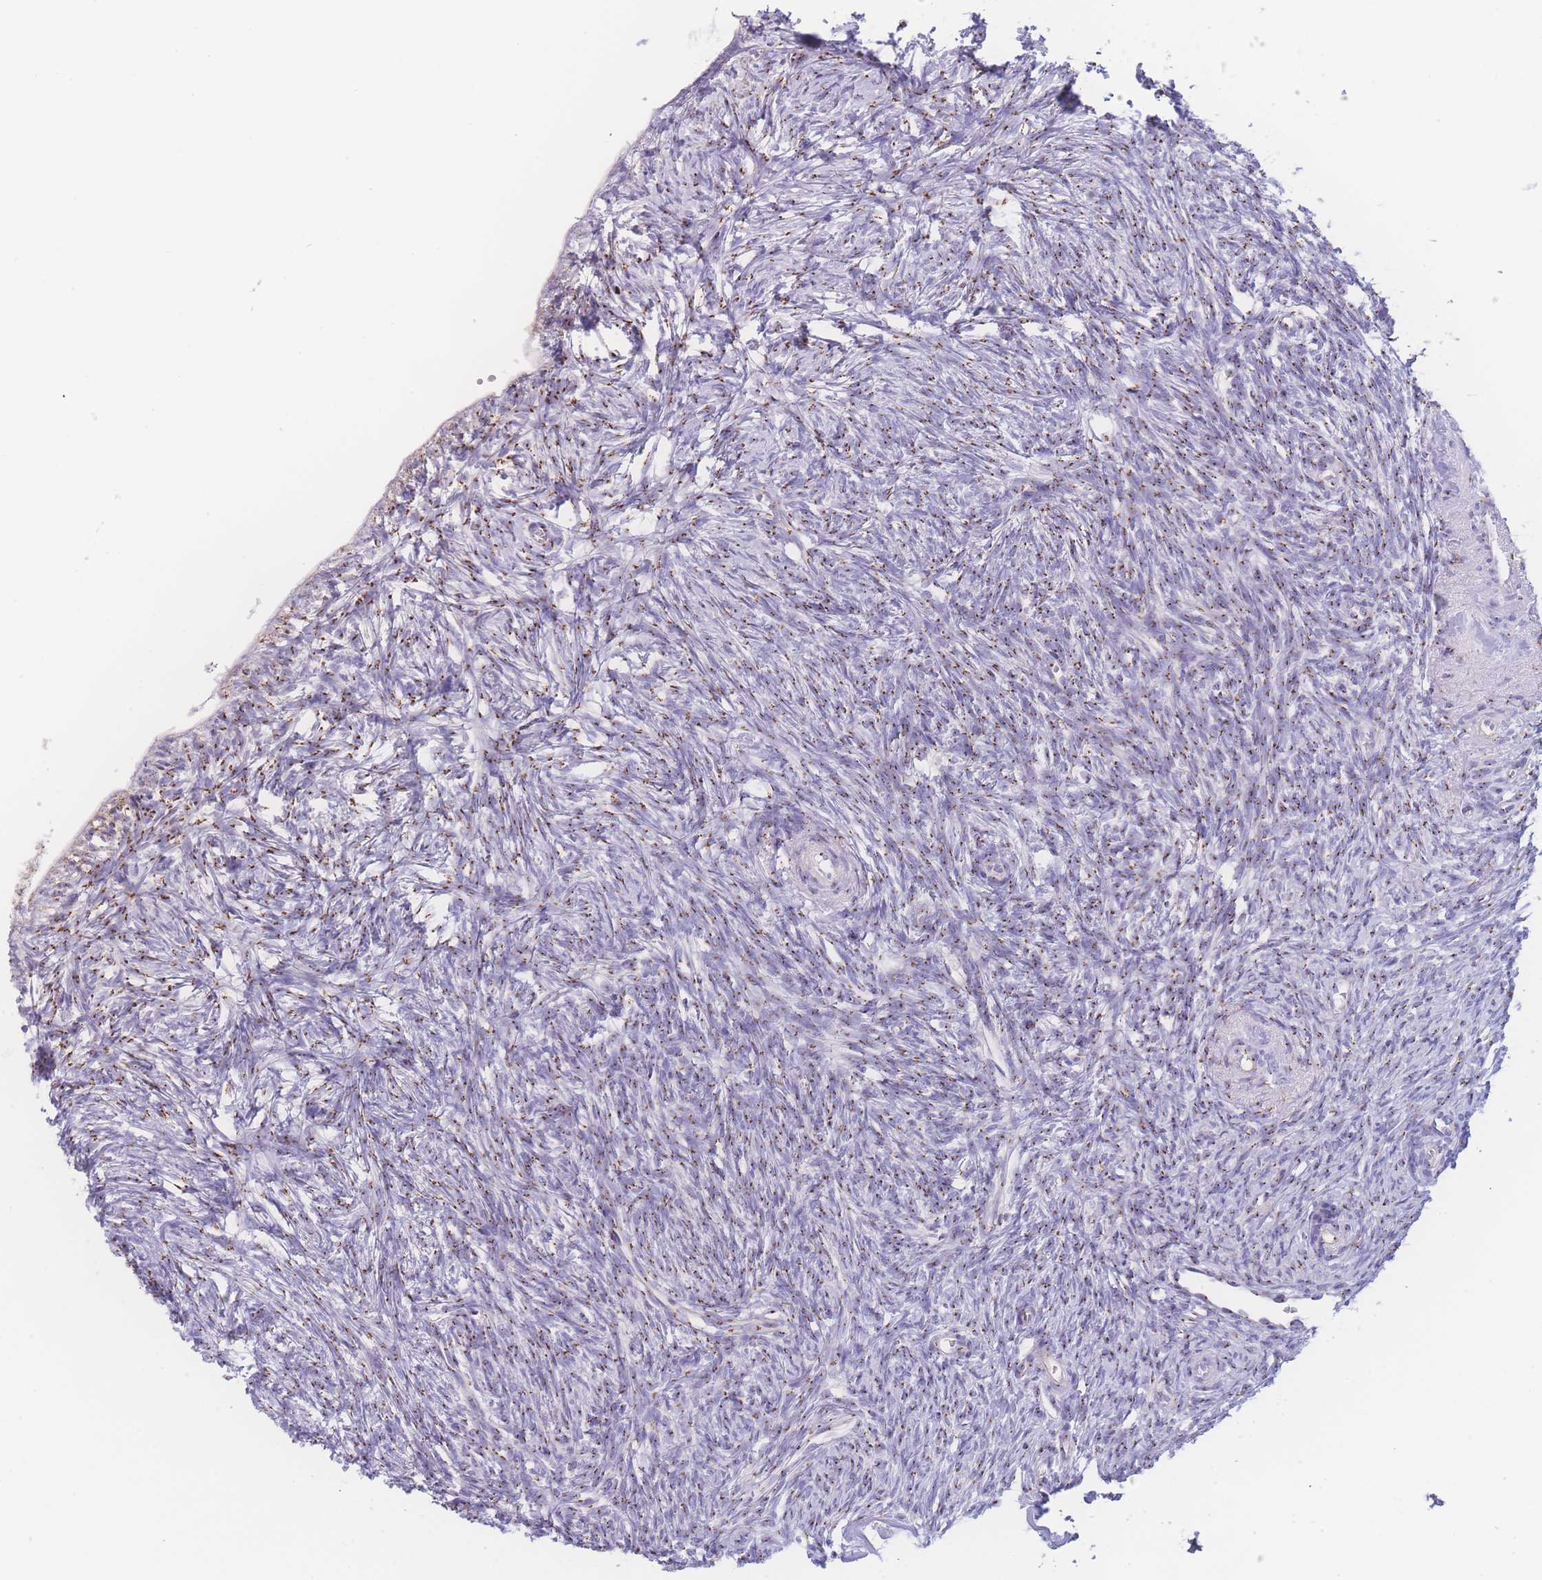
{"staining": {"intensity": "strong", "quantity": ">75%", "location": "cytoplasmic/membranous"}, "tissue": "ovary", "cell_type": "Follicle cells", "image_type": "normal", "snomed": [{"axis": "morphology", "description": "Normal tissue, NOS"}, {"axis": "topography", "description": "Ovary"}], "caption": "About >75% of follicle cells in normal ovary reveal strong cytoplasmic/membranous protein expression as visualized by brown immunohistochemical staining.", "gene": "GOLM2", "patient": {"sex": "female", "age": 51}}